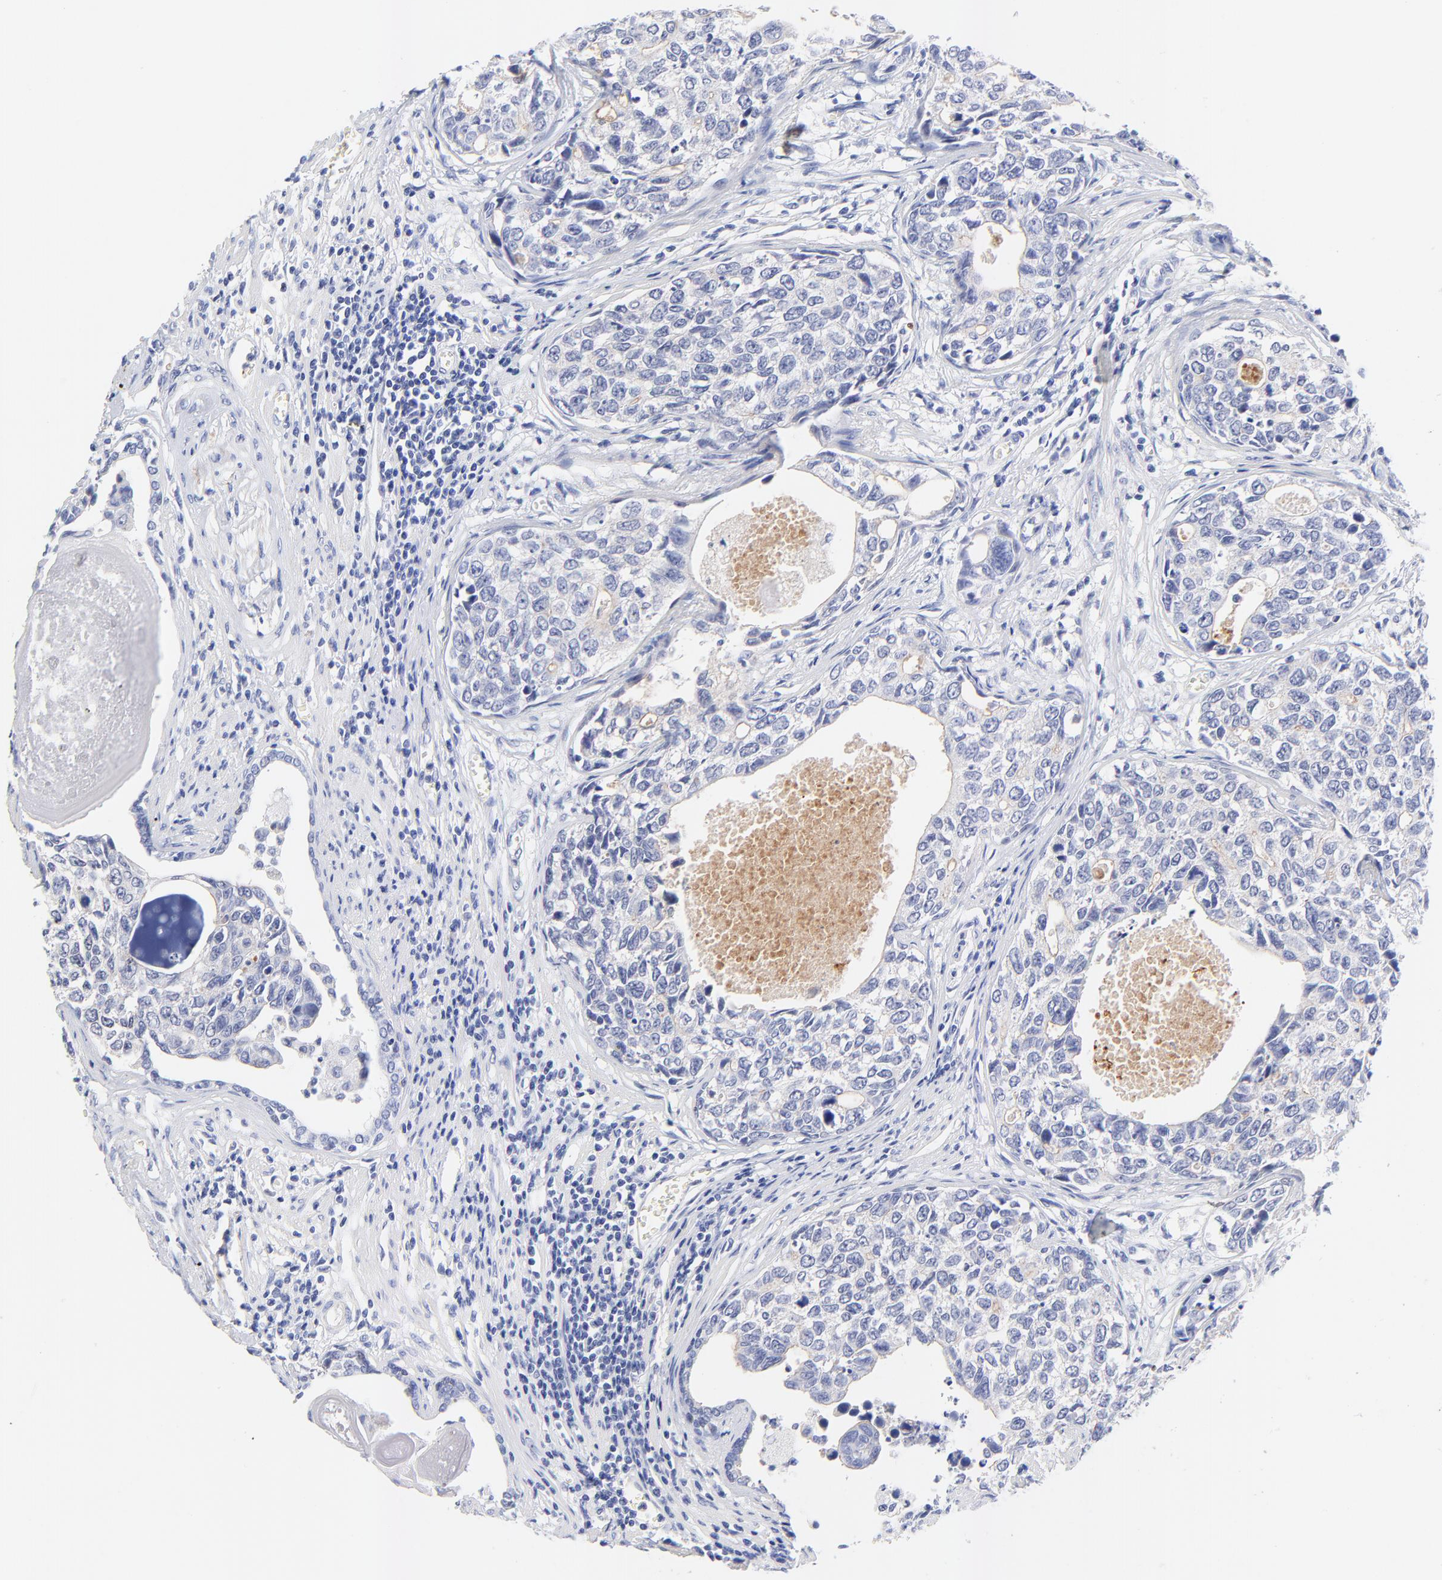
{"staining": {"intensity": "negative", "quantity": "none", "location": "none"}, "tissue": "urothelial cancer", "cell_type": "Tumor cells", "image_type": "cancer", "snomed": [{"axis": "morphology", "description": "Urothelial carcinoma, High grade"}, {"axis": "topography", "description": "Urinary bladder"}], "caption": "High power microscopy micrograph of an immunohistochemistry micrograph of urothelial cancer, revealing no significant positivity in tumor cells.", "gene": "FAM117B", "patient": {"sex": "male", "age": 81}}